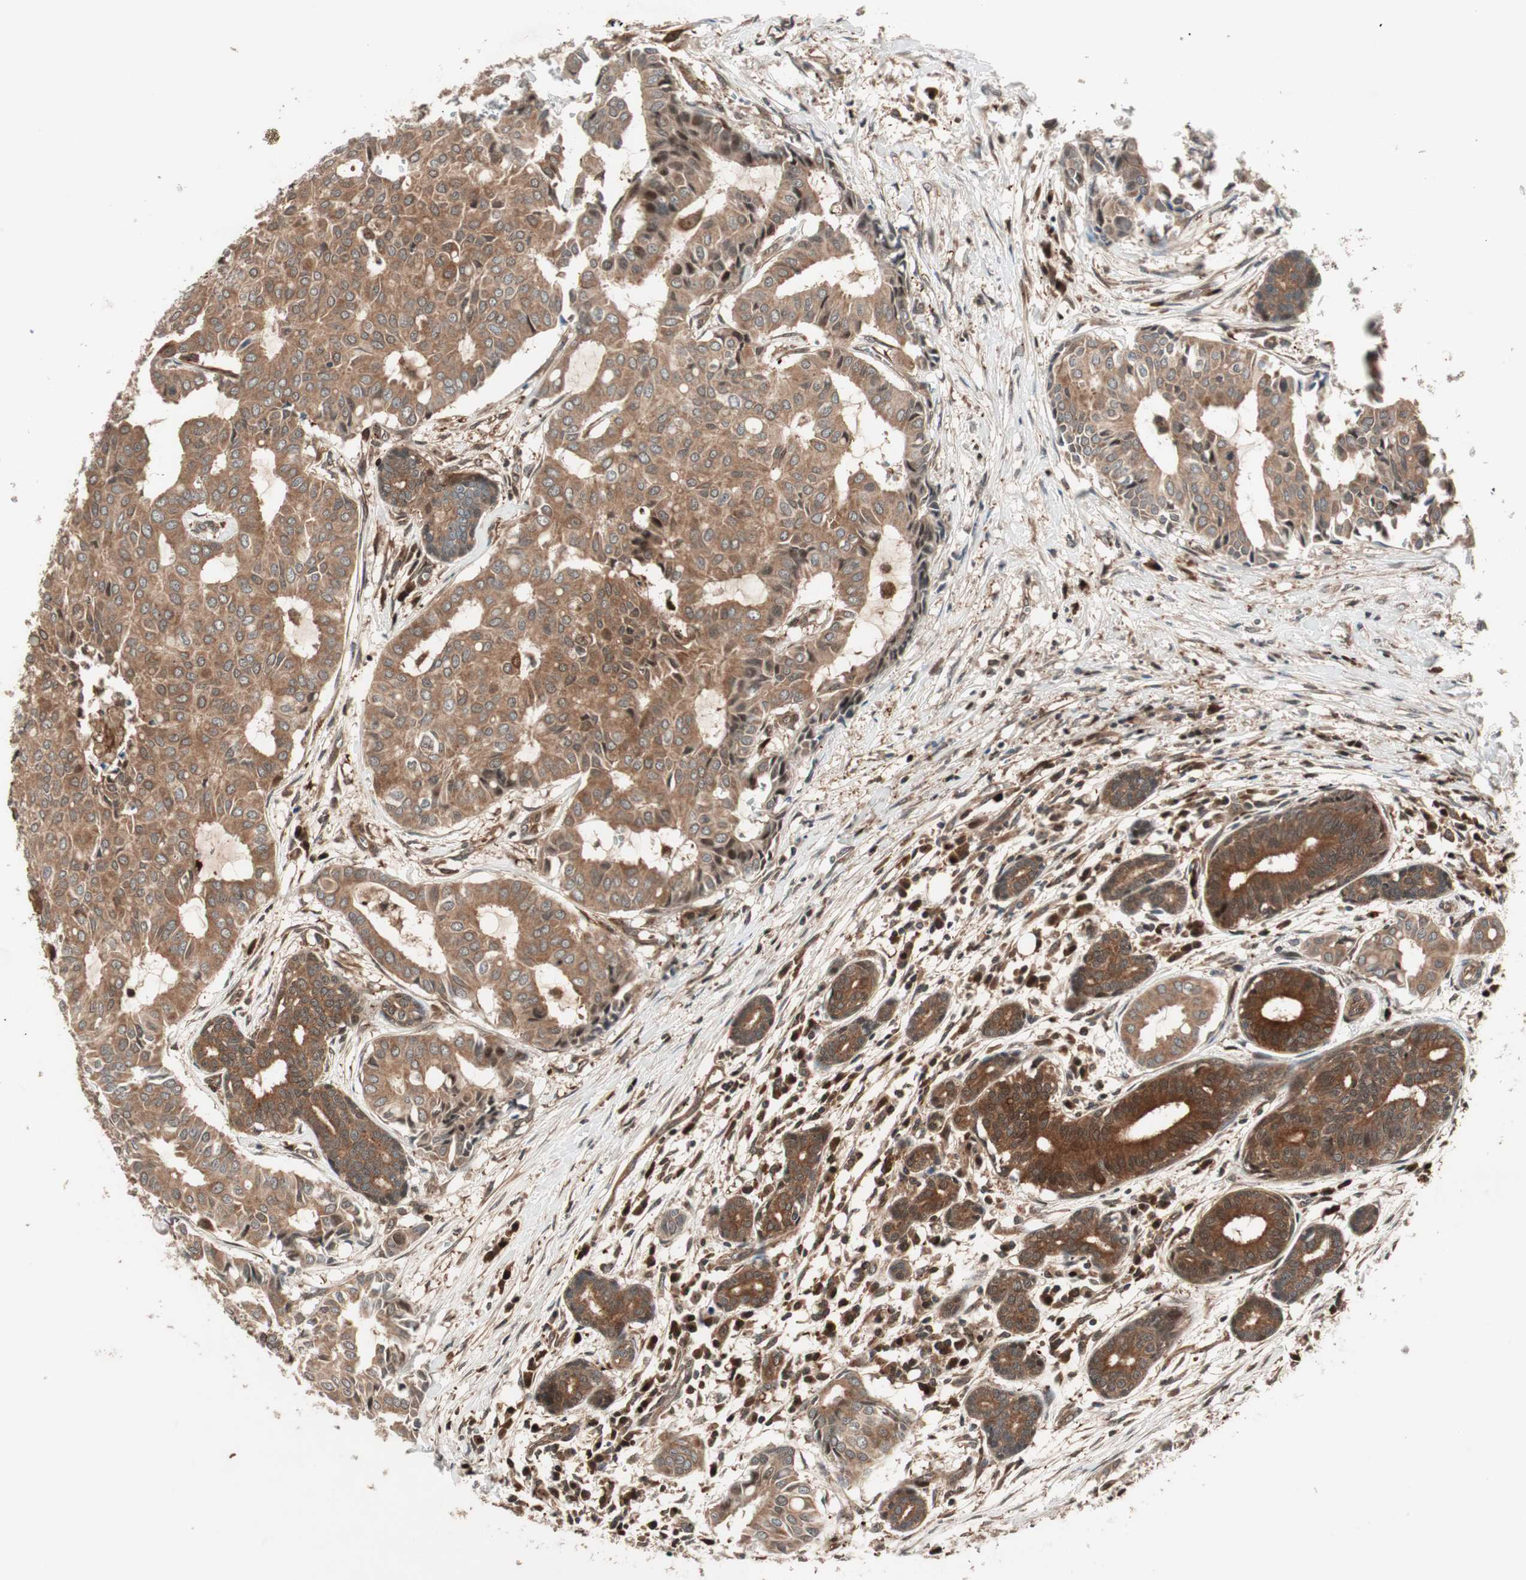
{"staining": {"intensity": "moderate", "quantity": ">75%", "location": "cytoplasmic/membranous"}, "tissue": "head and neck cancer", "cell_type": "Tumor cells", "image_type": "cancer", "snomed": [{"axis": "morphology", "description": "Adenocarcinoma, NOS"}, {"axis": "topography", "description": "Salivary gland"}, {"axis": "topography", "description": "Head-Neck"}], "caption": "Brown immunohistochemical staining in adenocarcinoma (head and neck) demonstrates moderate cytoplasmic/membranous staining in approximately >75% of tumor cells.", "gene": "PRKG2", "patient": {"sex": "female", "age": 59}}